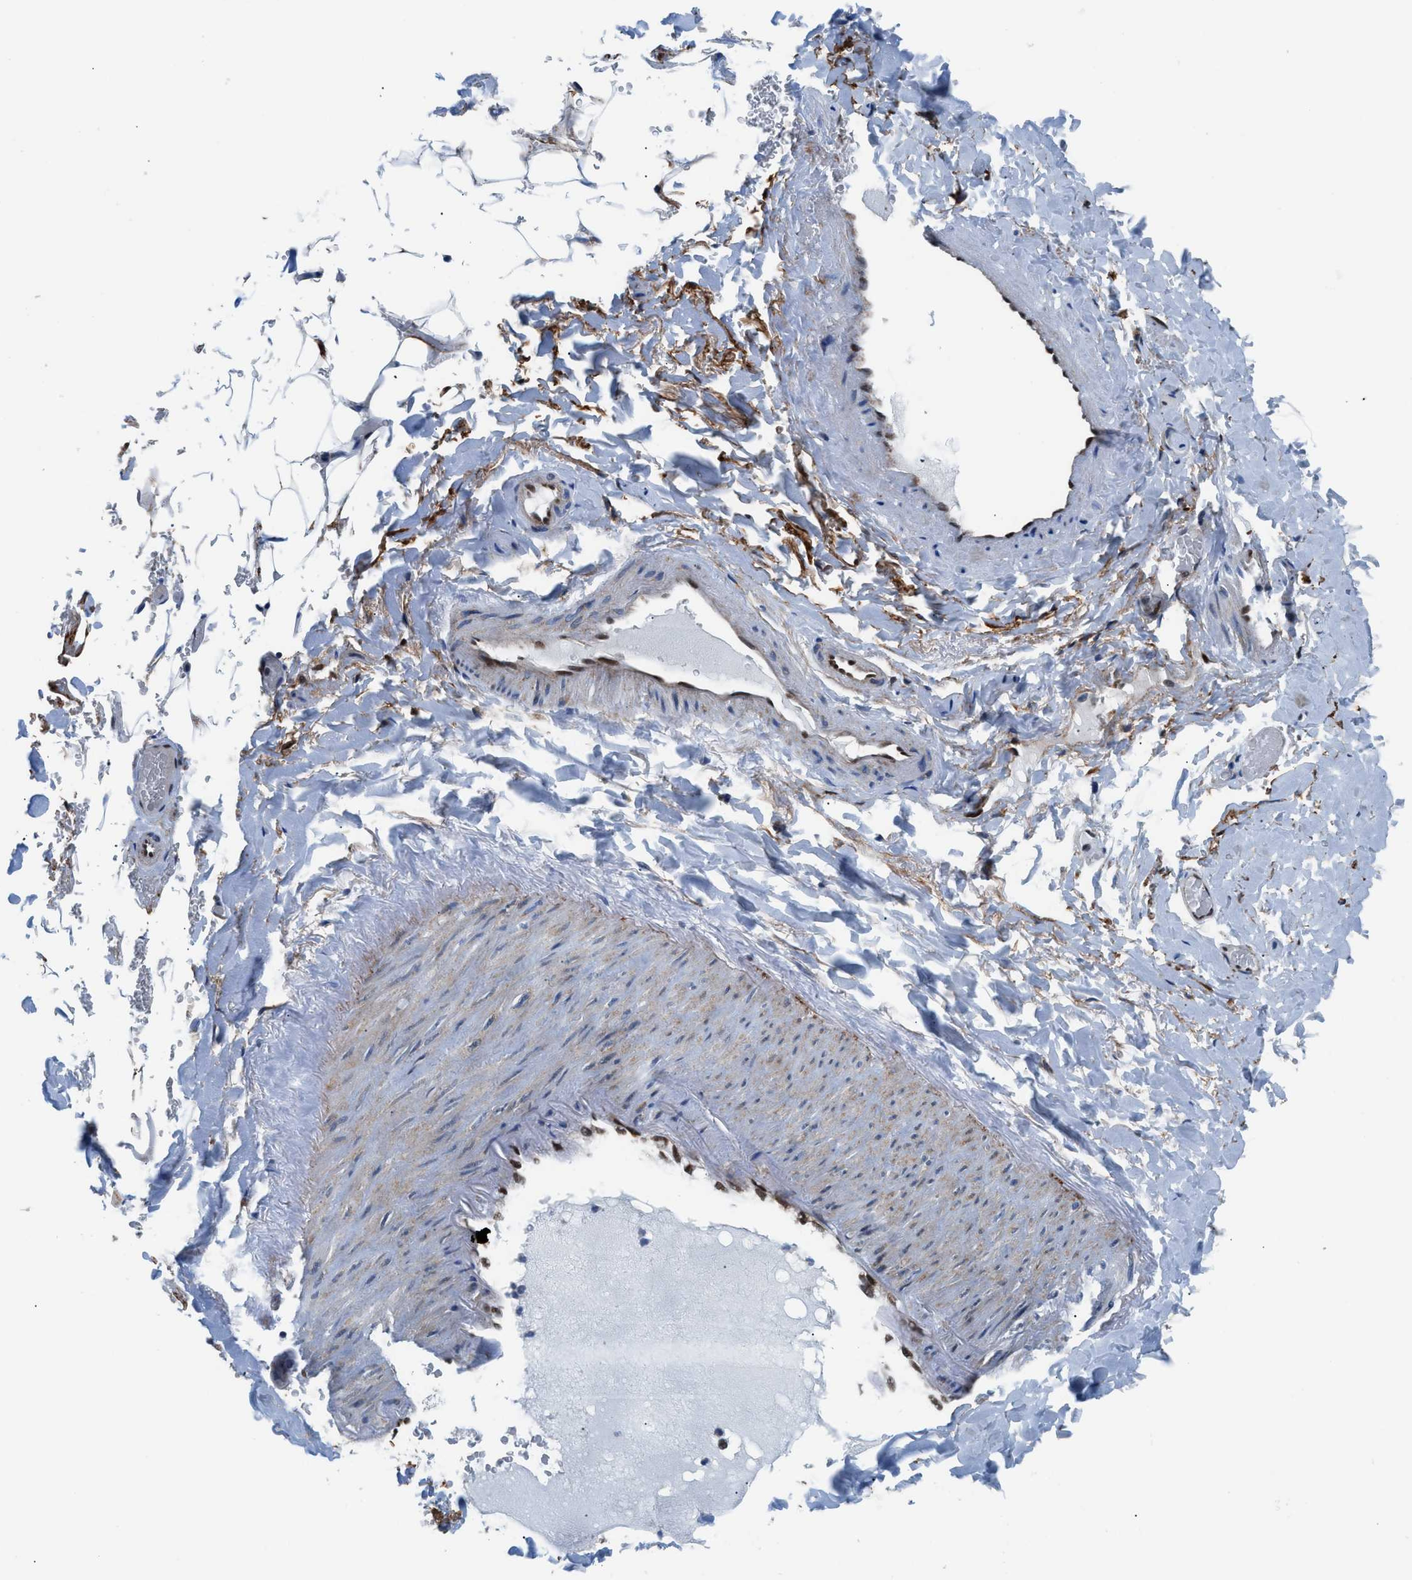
{"staining": {"intensity": "negative", "quantity": "none", "location": "none"}, "tissue": "adipose tissue", "cell_type": "Adipocytes", "image_type": "normal", "snomed": [{"axis": "morphology", "description": "Normal tissue, NOS"}, {"axis": "topography", "description": "Peripheral nerve tissue"}], "caption": "Micrograph shows no protein expression in adipocytes of benign adipose tissue. (DAB (3,3'-diaminobenzidine) immunohistochemistry (IHC) with hematoxylin counter stain).", "gene": "LMO2", "patient": {"sex": "male", "age": 70}}